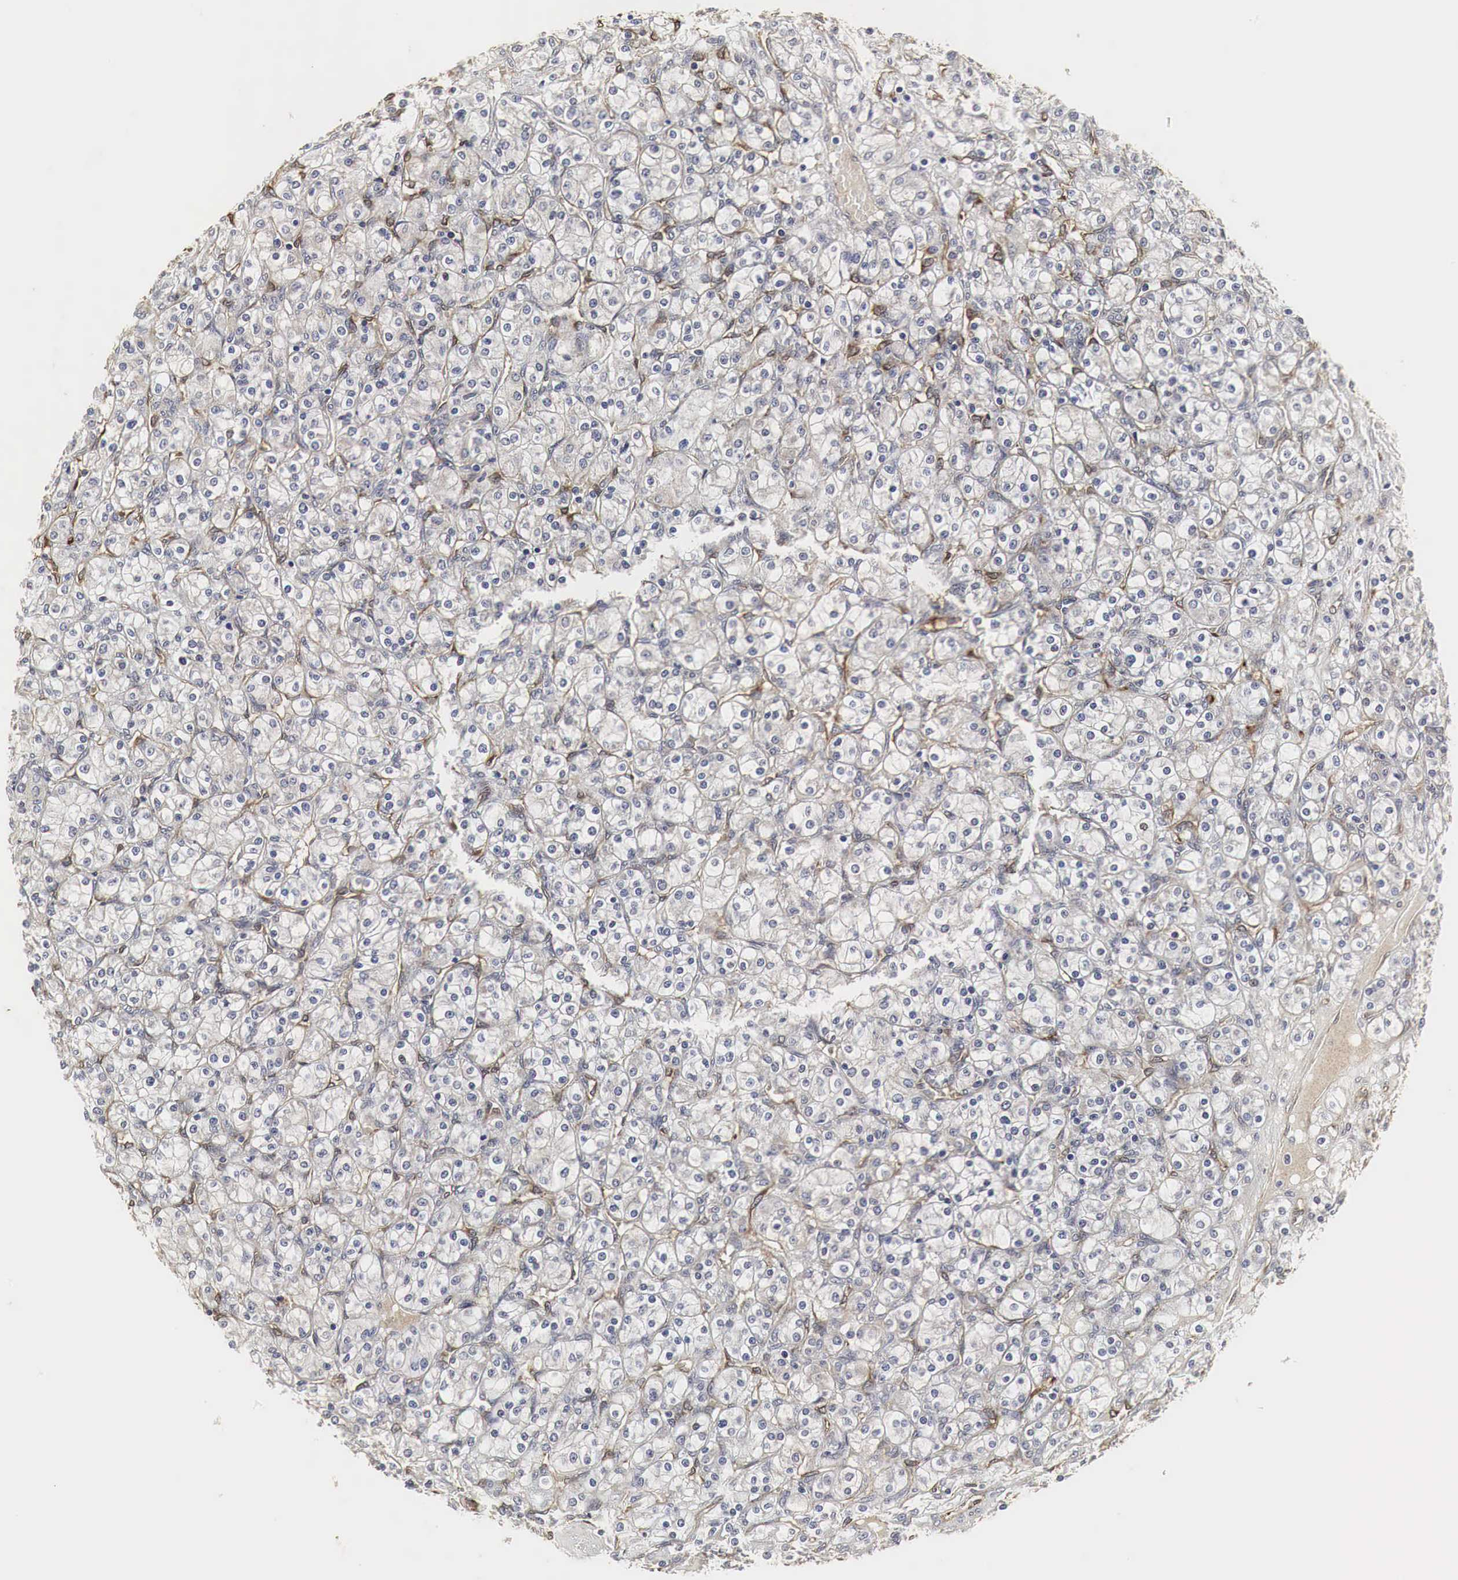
{"staining": {"intensity": "weak", "quantity": "<25%", "location": "cytoplasmic/membranous"}, "tissue": "renal cancer", "cell_type": "Tumor cells", "image_type": "cancer", "snomed": [{"axis": "morphology", "description": "Adenocarcinoma, NOS"}, {"axis": "topography", "description": "Kidney"}], "caption": "Tumor cells are negative for brown protein staining in renal cancer (adenocarcinoma).", "gene": "SPIN1", "patient": {"sex": "male", "age": 77}}